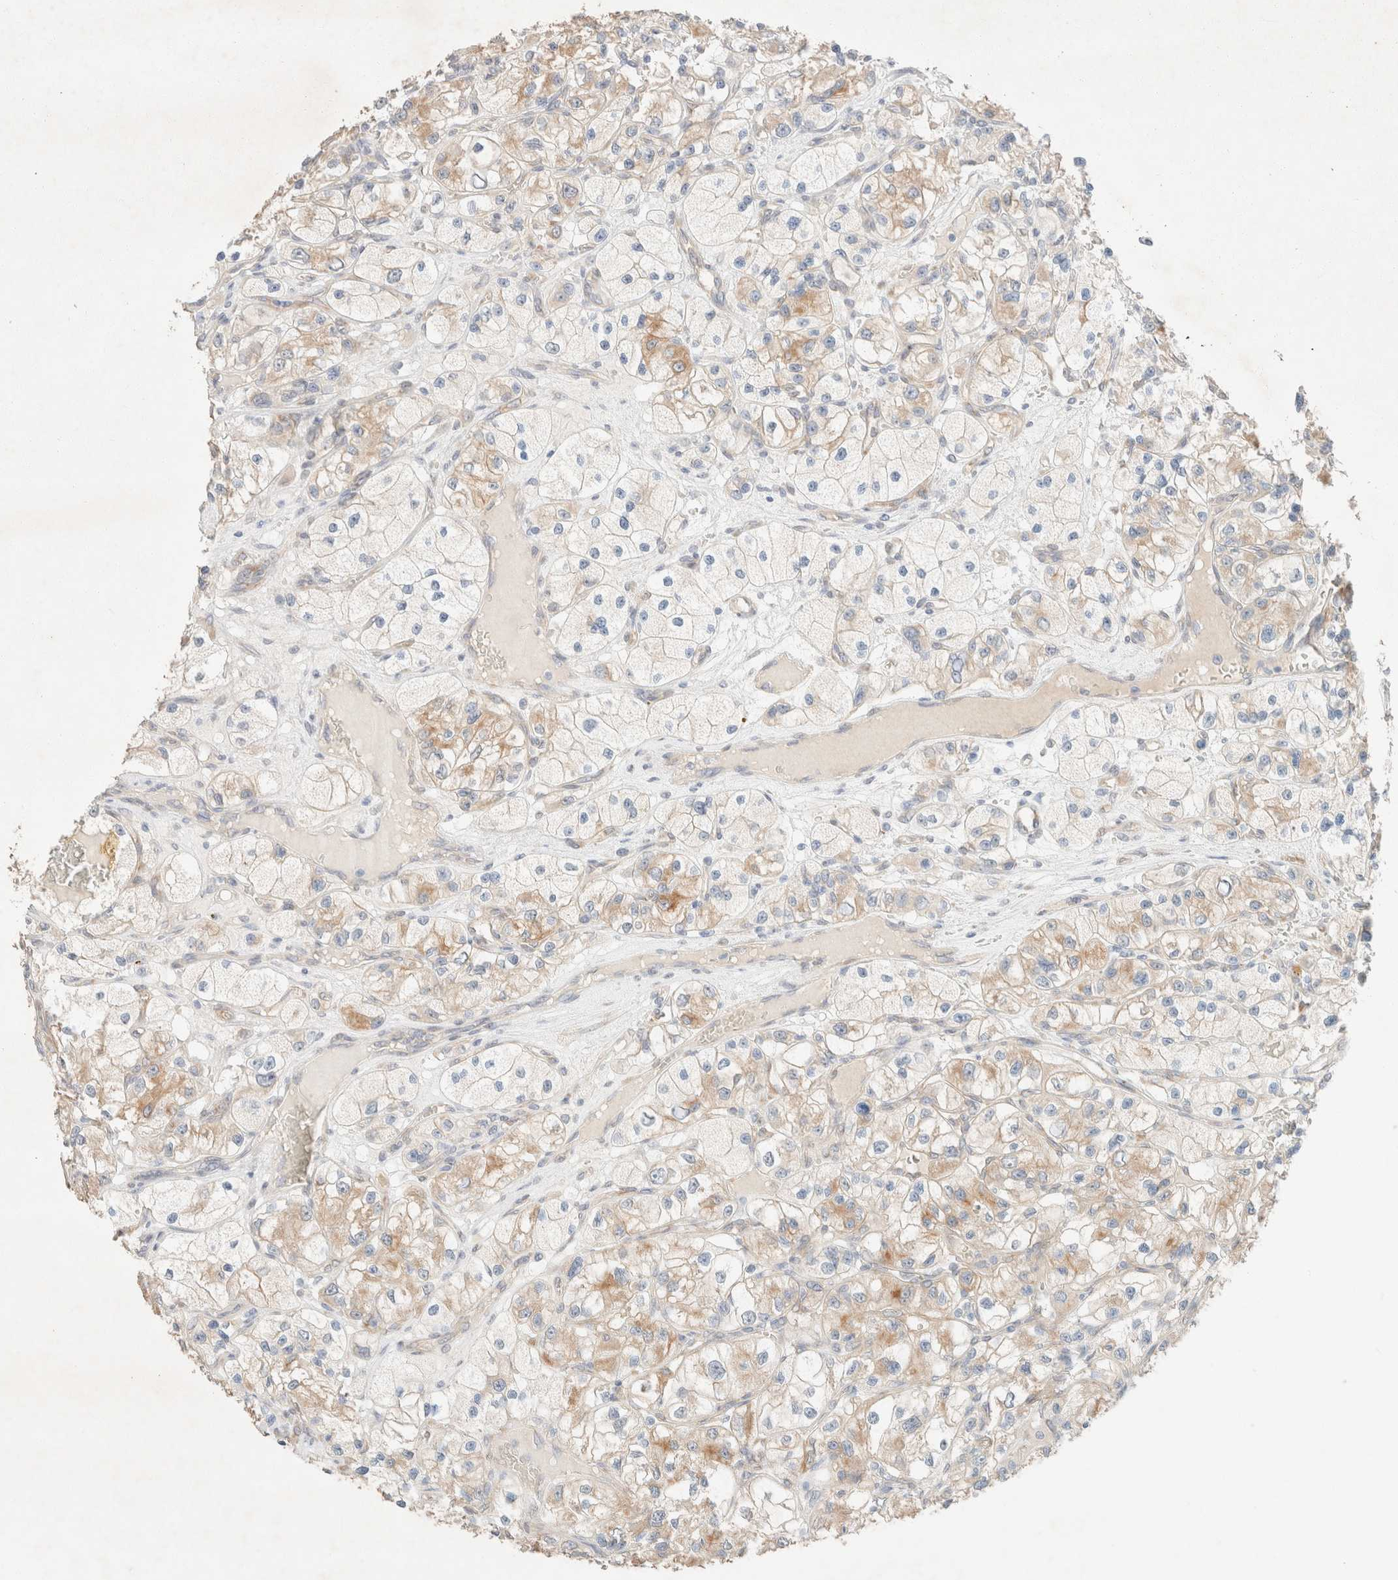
{"staining": {"intensity": "moderate", "quantity": "25%-75%", "location": "cytoplasmic/membranous"}, "tissue": "renal cancer", "cell_type": "Tumor cells", "image_type": "cancer", "snomed": [{"axis": "morphology", "description": "Adenocarcinoma, NOS"}, {"axis": "topography", "description": "Kidney"}], "caption": "An image of renal cancer stained for a protein displays moderate cytoplasmic/membranous brown staining in tumor cells. The protein of interest is shown in brown color, while the nuclei are stained blue.", "gene": "CSNK1E", "patient": {"sex": "female", "age": 57}}